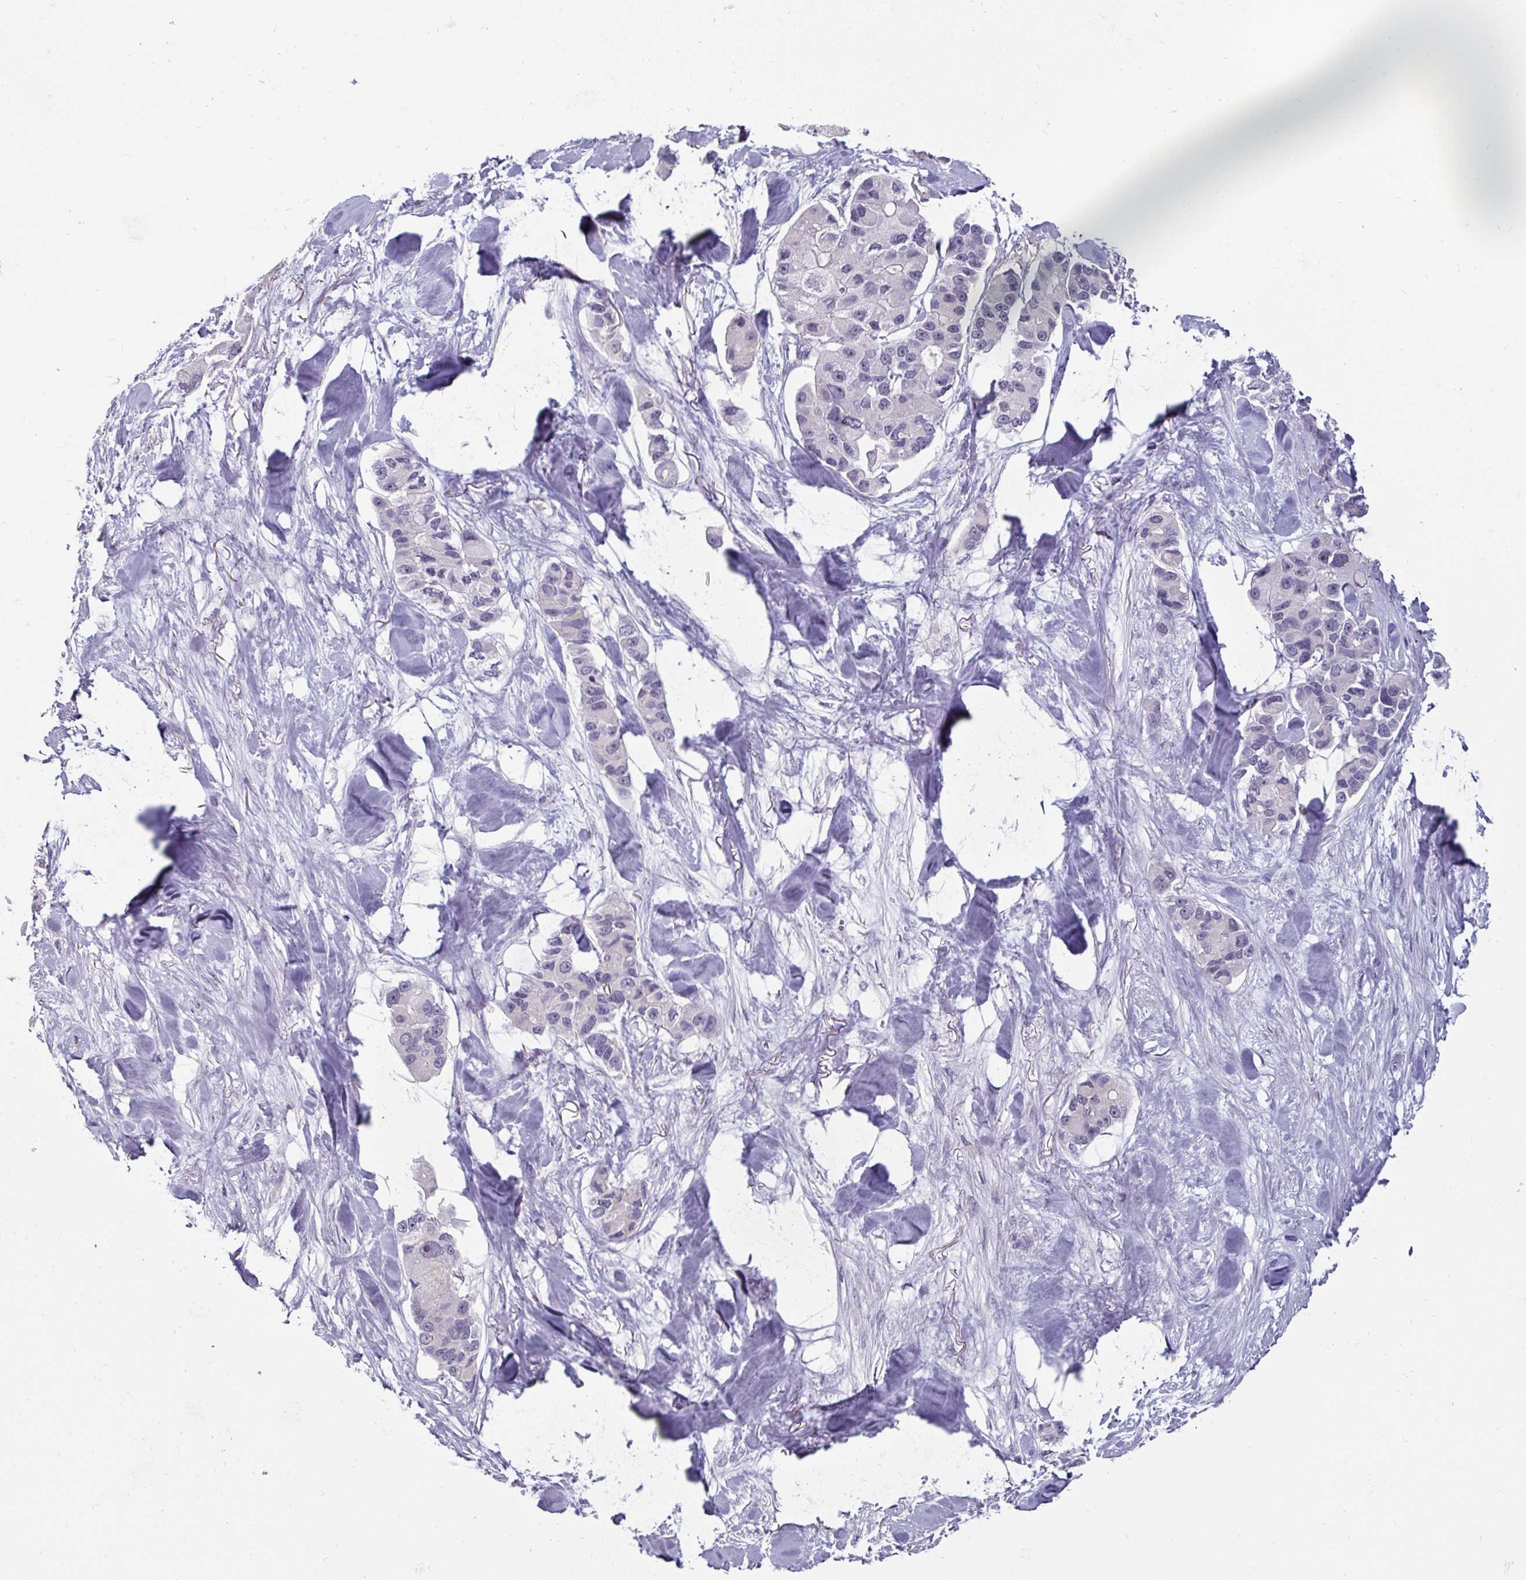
{"staining": {"intensity": "negative", "quantity": "none", "location": "none"}, "tissue": "lung cancer", "cell_type": "Tumor cells", "image_type": "cancer", "snomed": [{"axis": "morphology", "description": "Adenocarcinoma, NOS"}, {"axis": "topography", "description": "Lung"}], "caption": "Photomicrograph shows no significant protein staining in tumor cells of lung cancer (adenocarcinoma).", "gene": "EYA3", "patient": {"sex": "female", "age": 54}}